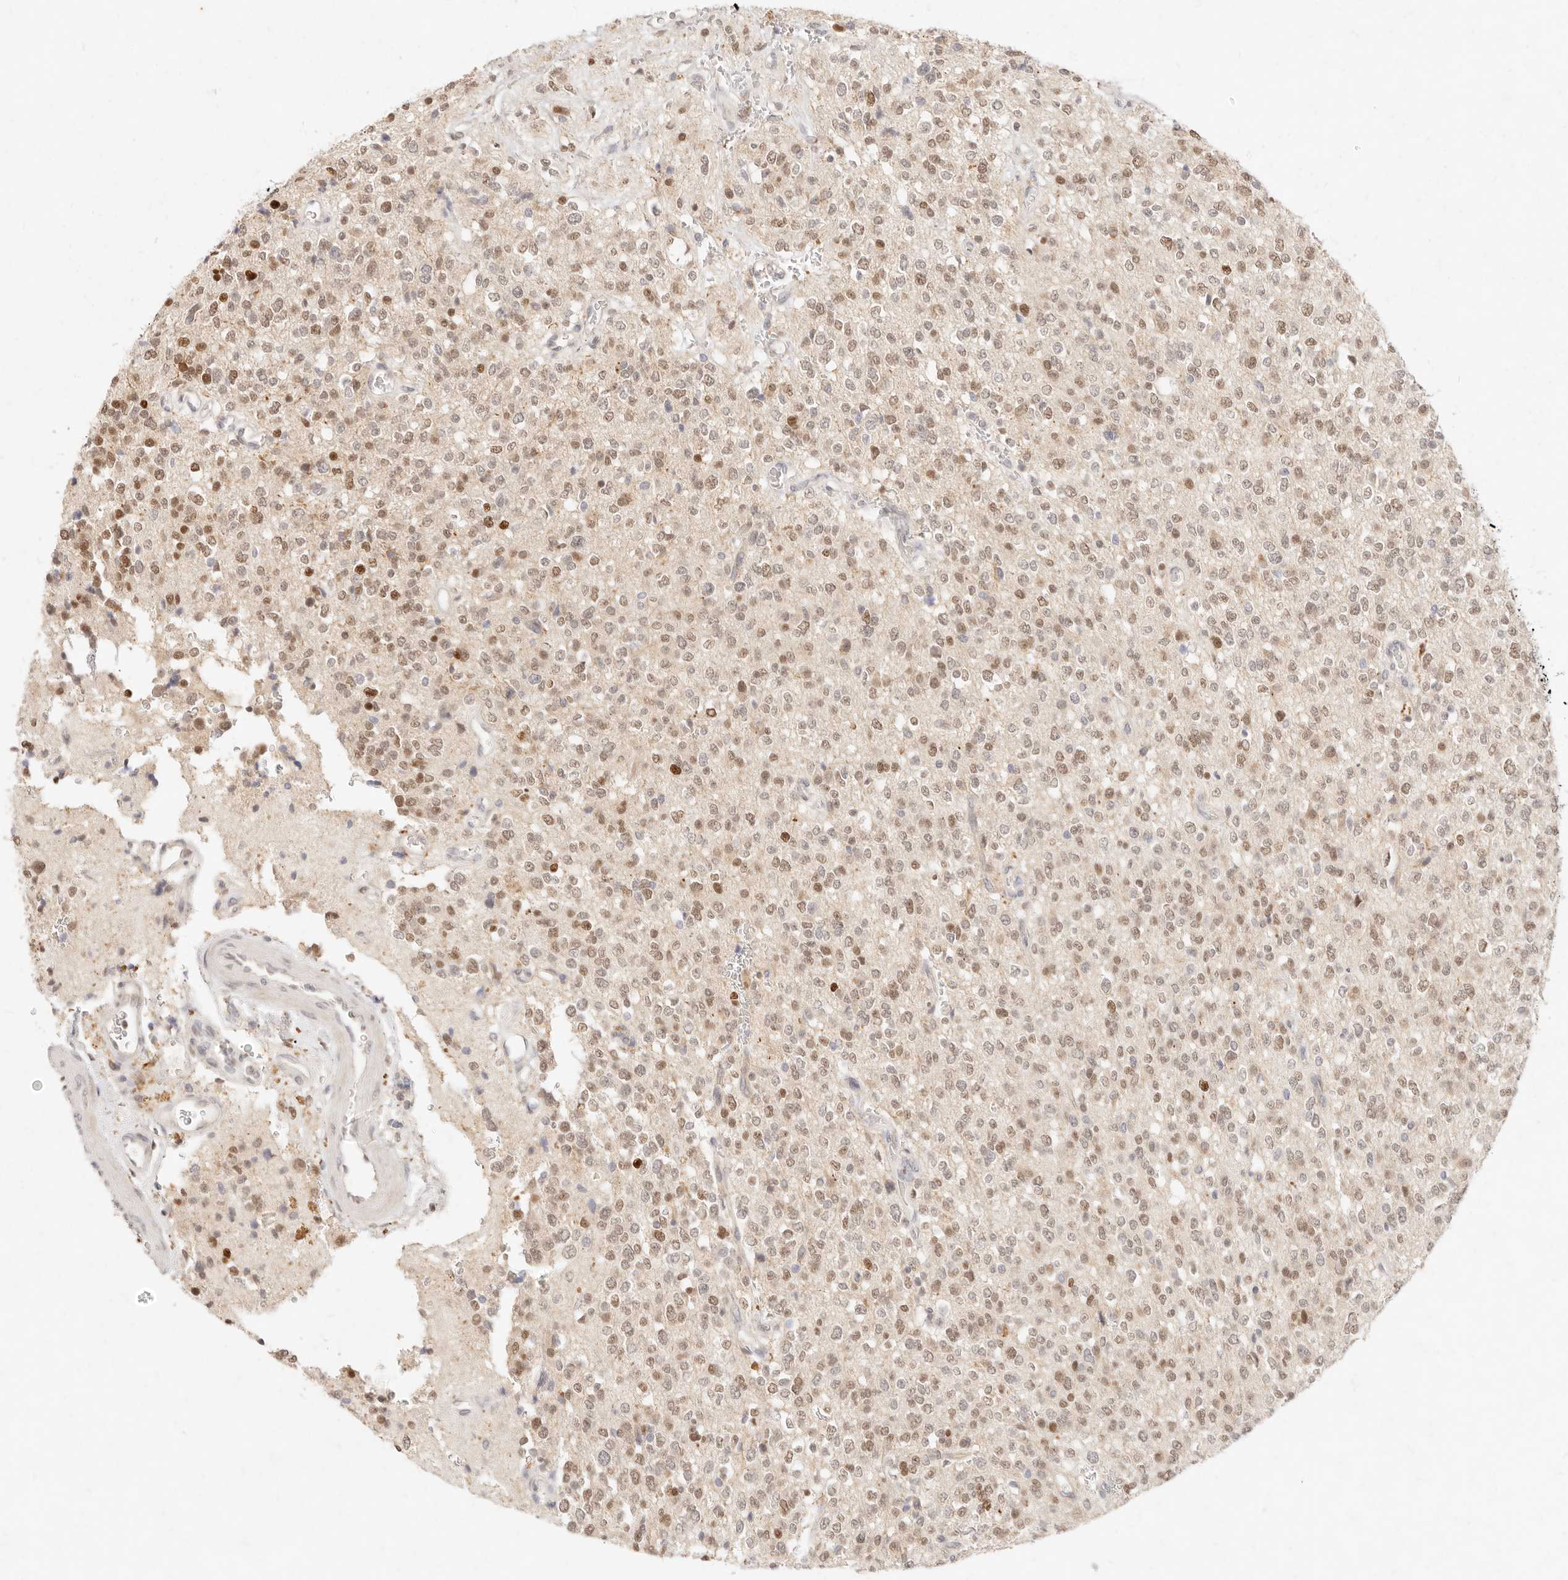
{"staining": {"intensity": "moderate", "quantity": ">75%", "location": "nuclear"}, "tissue": "glioma", "cell_type": "Tumor cells", "image_type": "cancer", "snomed": [{"axis": "morphology", "description": "Glioma, malignant, High grade"}, {"axis": "topography", "description": "Brain"}], "caption": "There is medium levels of moderate nuclear expression in tumor cells of malignant glioma (high-grade), as demonstrated by immunohistochemical staining (brown color).", "gene": "ASCL3", "patient": {"sex": "male", "age": 34}}